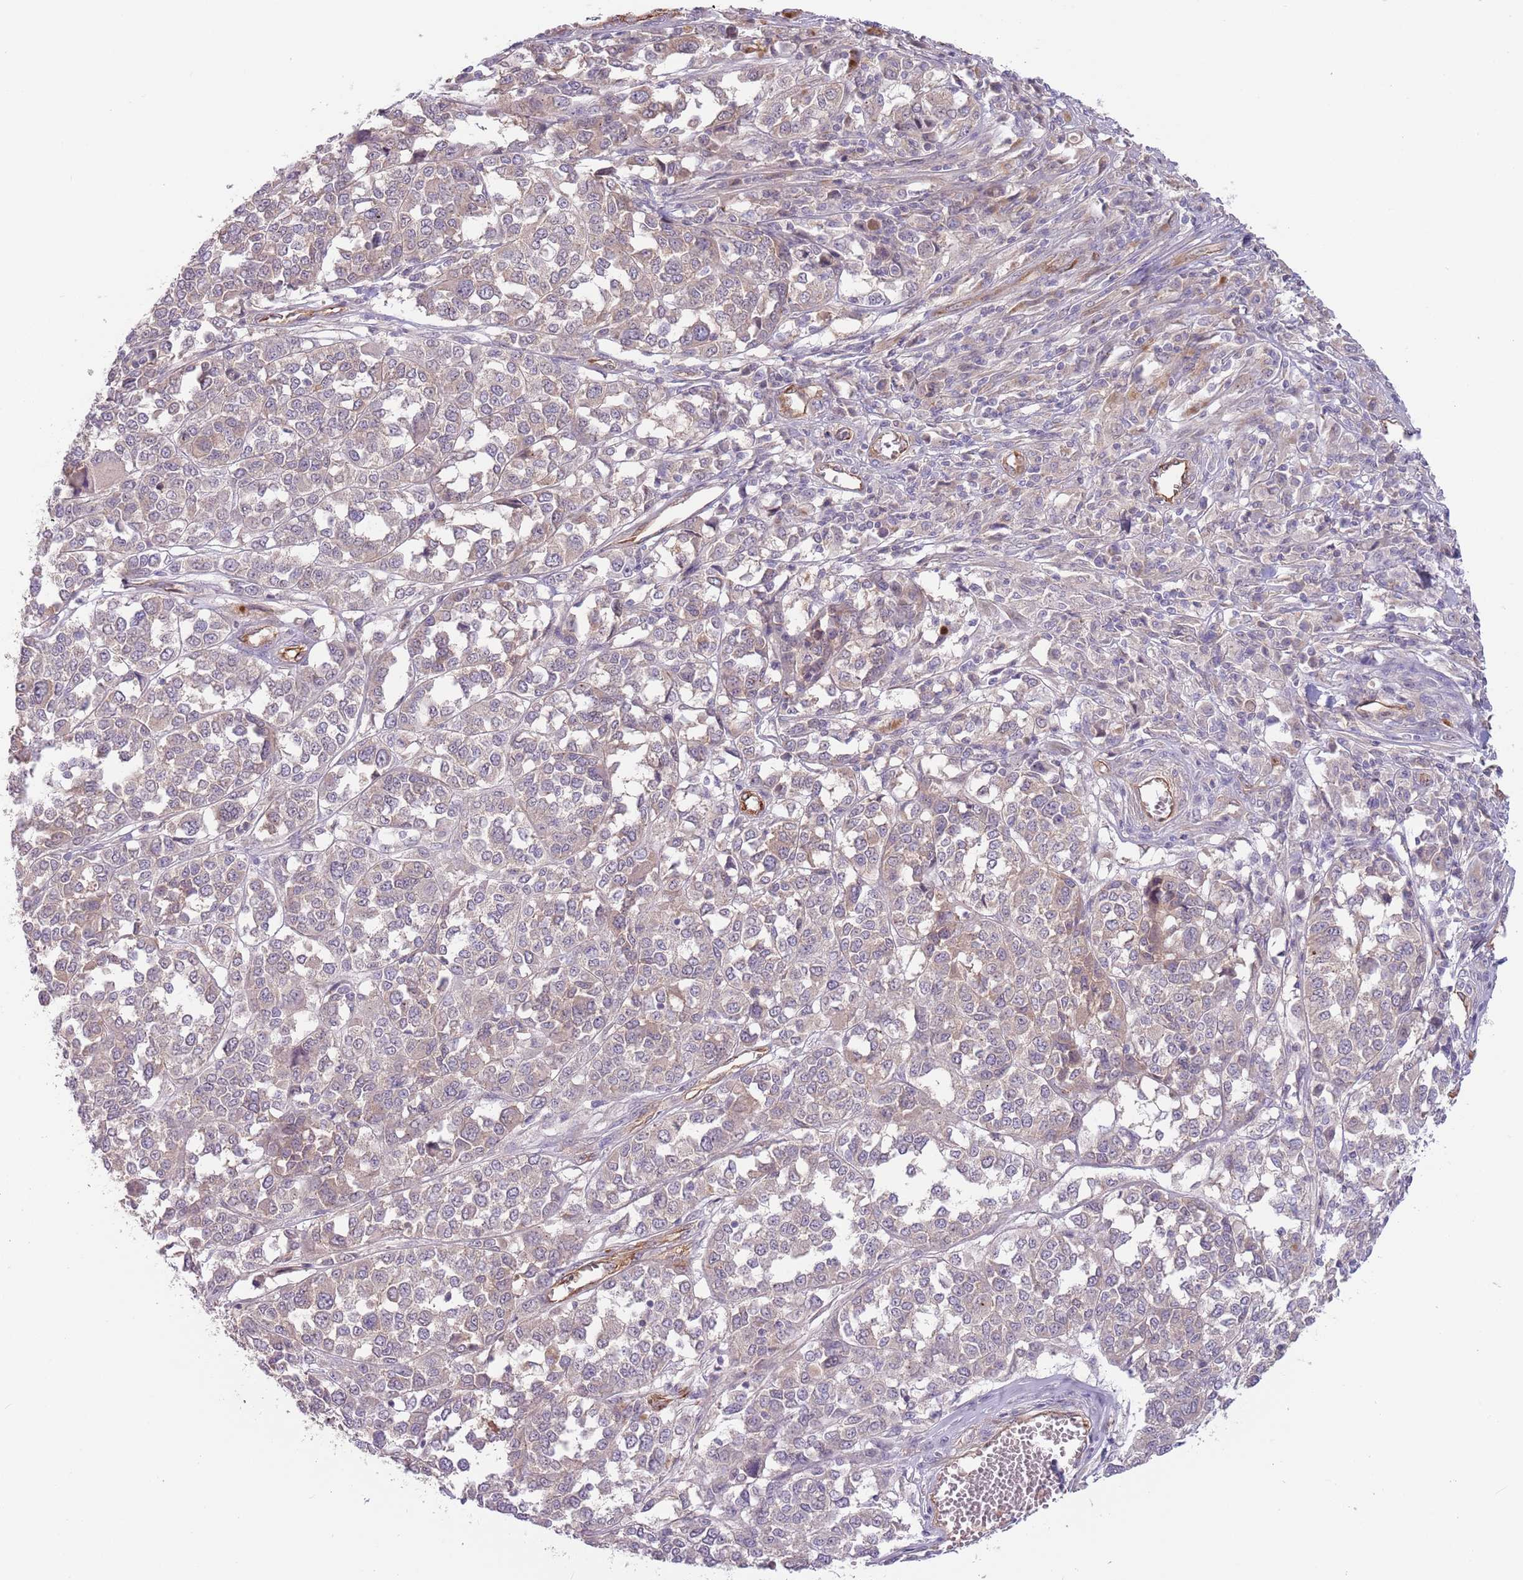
{"staining": {"intensity": "negative", "quantity": "none", "location": "none"}, "tissue": "melanoma", "cell_type": "Tumor cells", "image_type": "cancer", "snomed": [{"axis": "morphology", "description": "Malignant melanoma, Metastatic site"}, {"axis": "topography", "description": "Lymph node"}], "caption": "This photomicrograph is of melanoma stained with IHC to label a protein in brown with the nuclei are counter-stained blue. There is no staining in tumor cells. (Stains: DAB (3,3'-diaminobenzidine) IHC with hematoxylin counter stain, Microscopy: brightfield microscopy at high magnification).", "gene": "SAV1", "patient": {"sex": "male", "age": 44}}